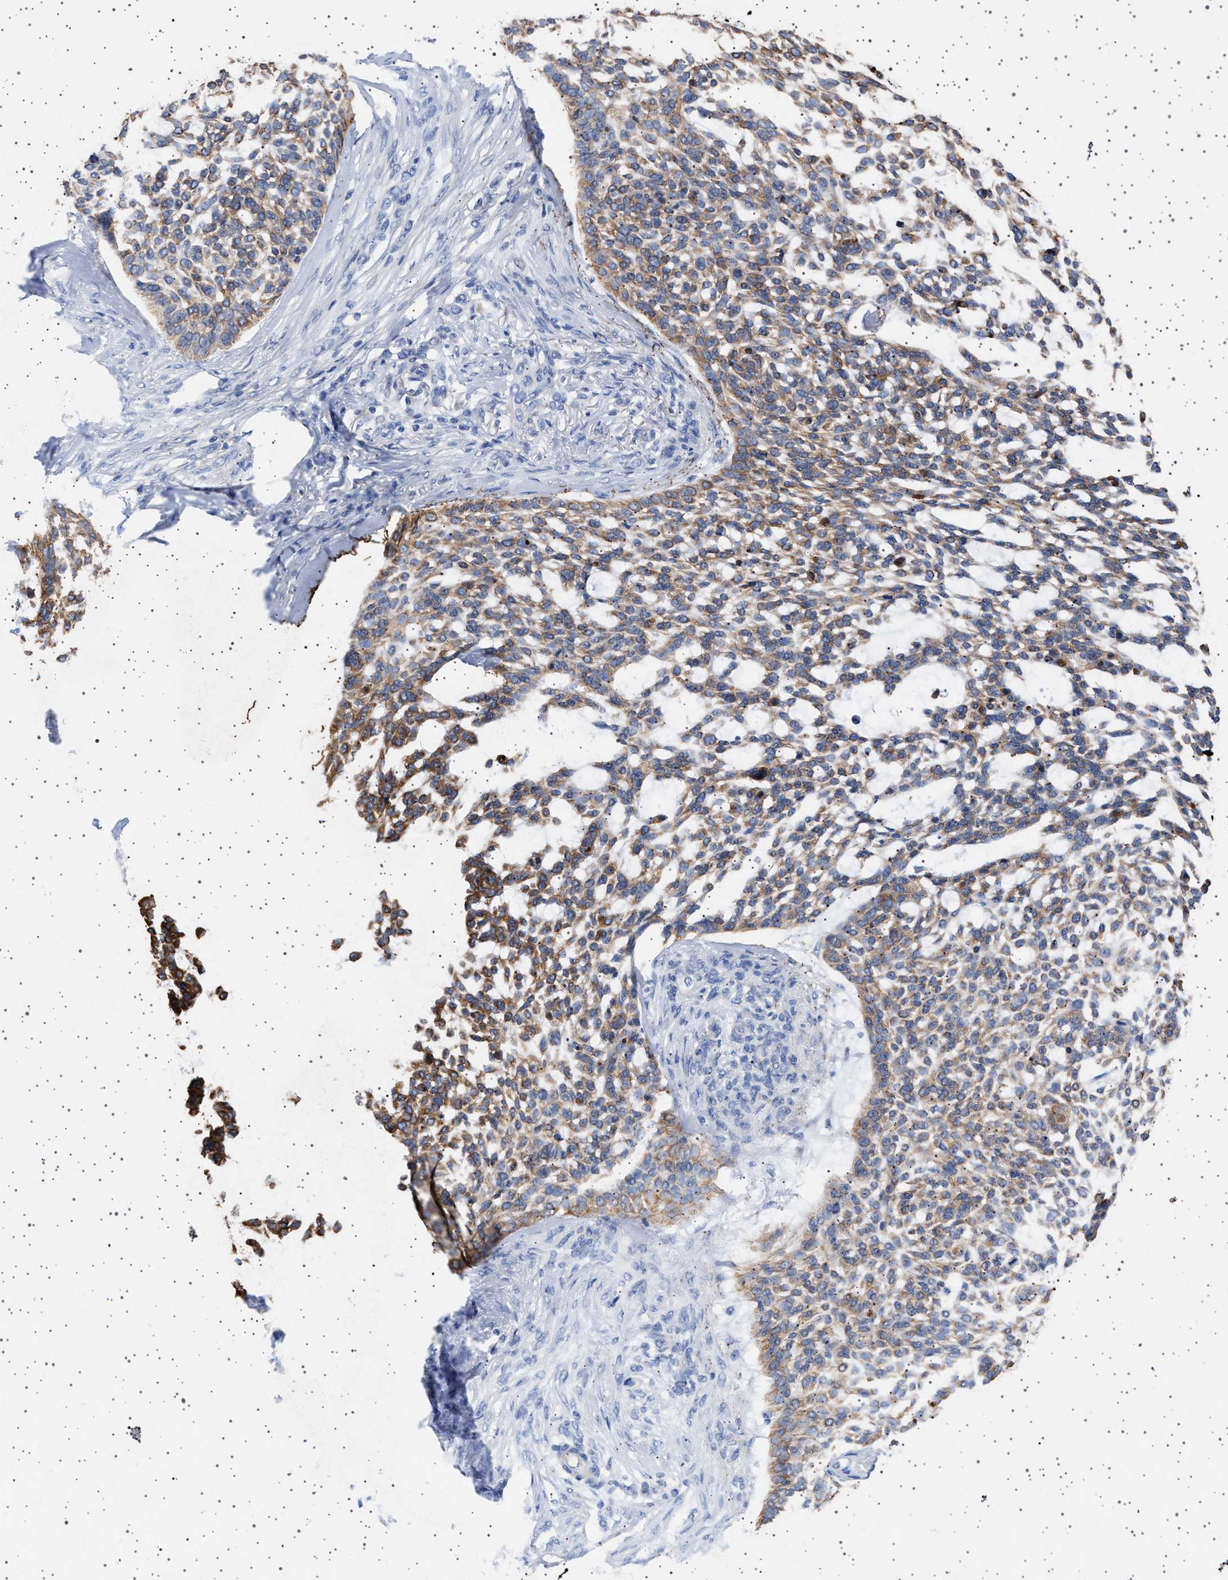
{"staining": {"intensity": "moderate", "quantity": ">75%", "location": "cytoplasmic/membranous"}, "tissue": "skin cancer", "cell_type": "Tumor cells", "image_type": "cancer", "snomed": [{"axis": "morphology", "description": "Basal cell carcinoma"}, {"axis": "topography", "description": "Skin"}], "caption": "Brown immunohistochemical staining in human skin basal cell carcinoma exhibits moderate cytoplasmic/membranous expression in approximately >75% of tumor cells.", "gene": "TRMT10B", "patient": {"sex": "female", "age": 64}}